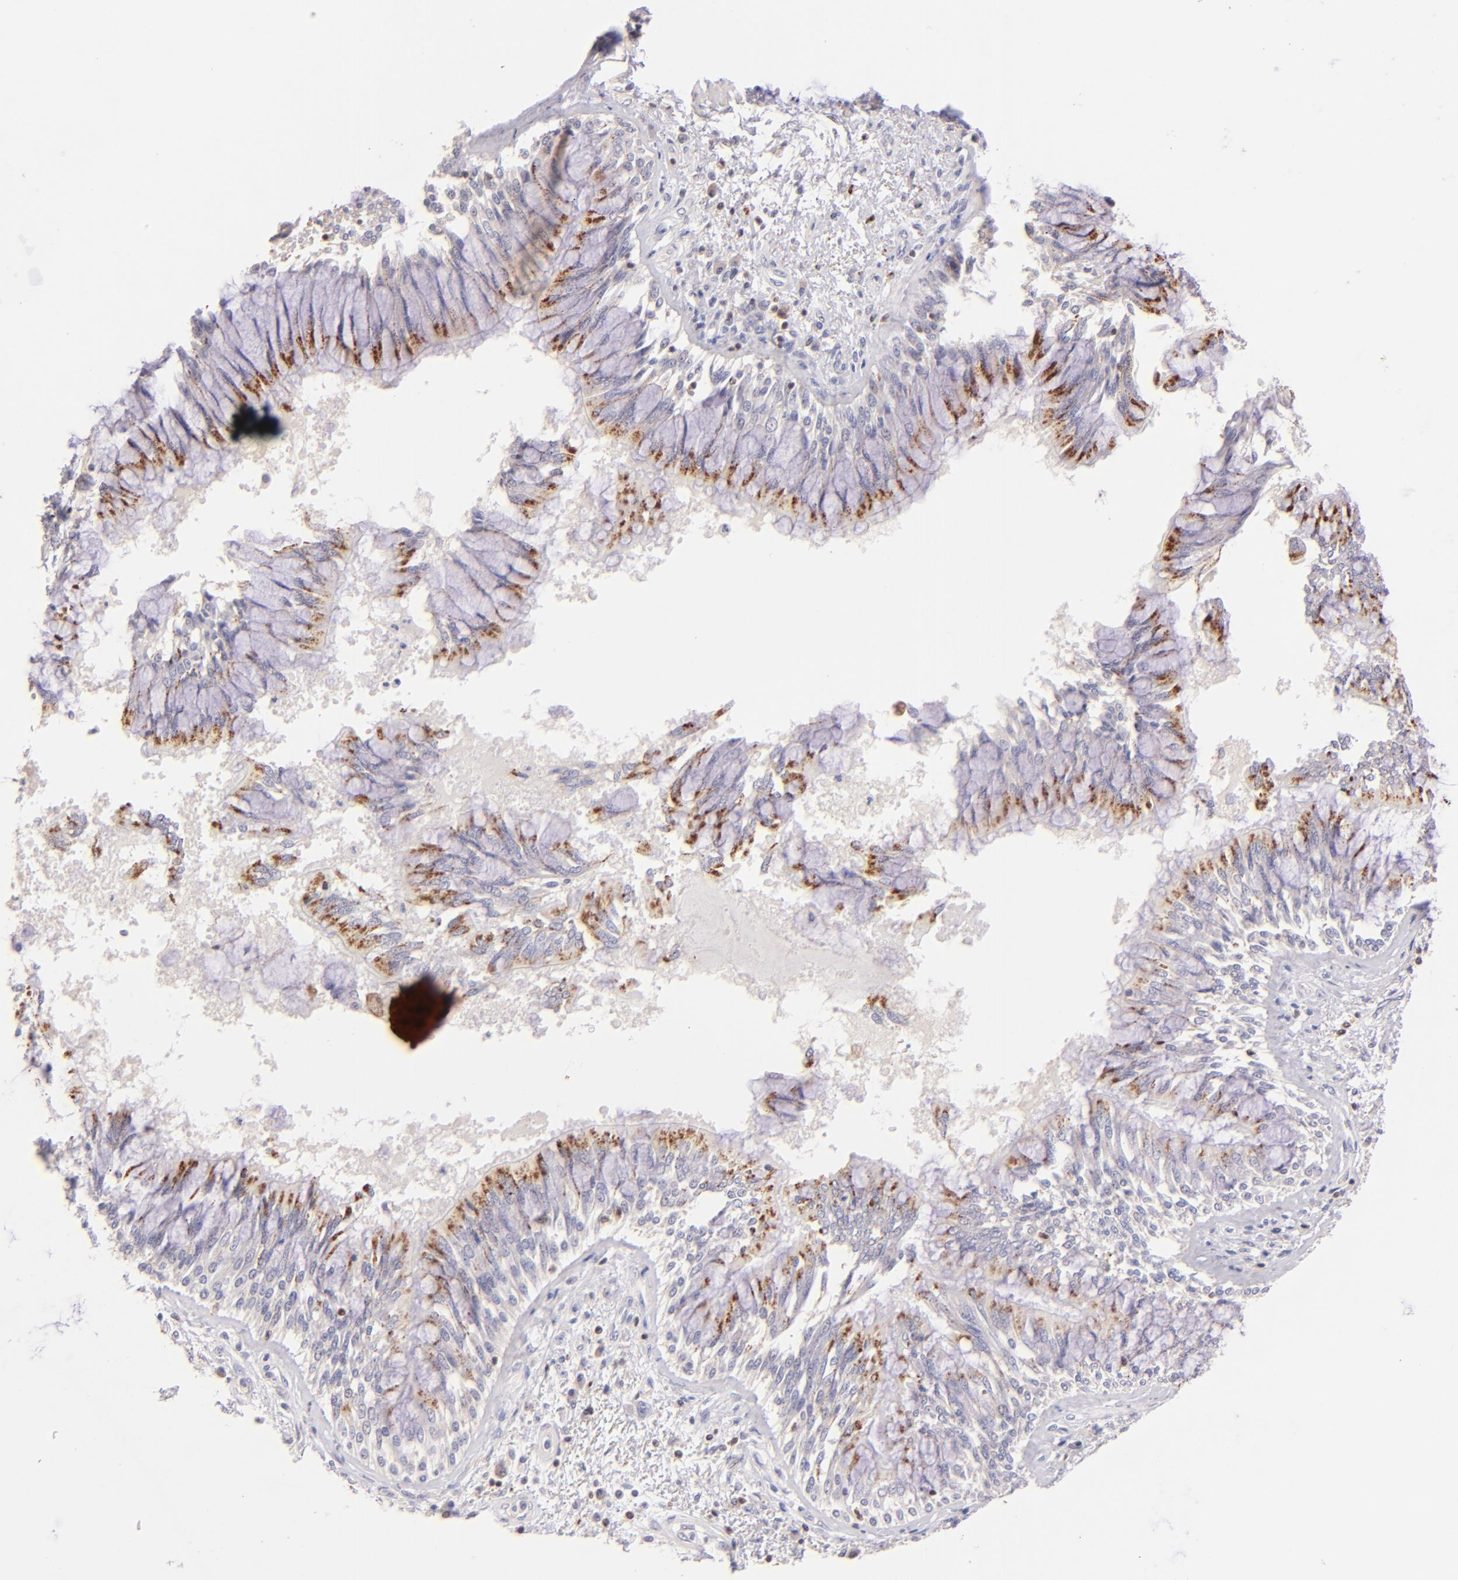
{"staining": {"intensity": "moderate", "quantity": ">75%", "location": "cytoplasmic/membranous"}, "tissue": "bronchus", "cell_type": "Respiratory epithelial cells", "image_type": "normal", "snomed": [{"axis": "morphology", "description": "Normal tissue, NOS"}, {"axis": "topography", "description": "Cartilage tissue"}, {"axis": "topography", "description": "Bronchus"}, {"axis": "topography", "description": "Lung"}, {"axis": "topography", "description": "Peripheral nerve tissue"}], "caption": "Immunohistochemistry (IHC) histopathology image of benign human bronchus stained for a protein (brown), which exhibits medium levels of moderate cytoplasmic/membranous staining in approximately >75% of respiratory epithelial cells.", "gene": "ZAP70", "patient": {"sex": "female", "age": 49}}